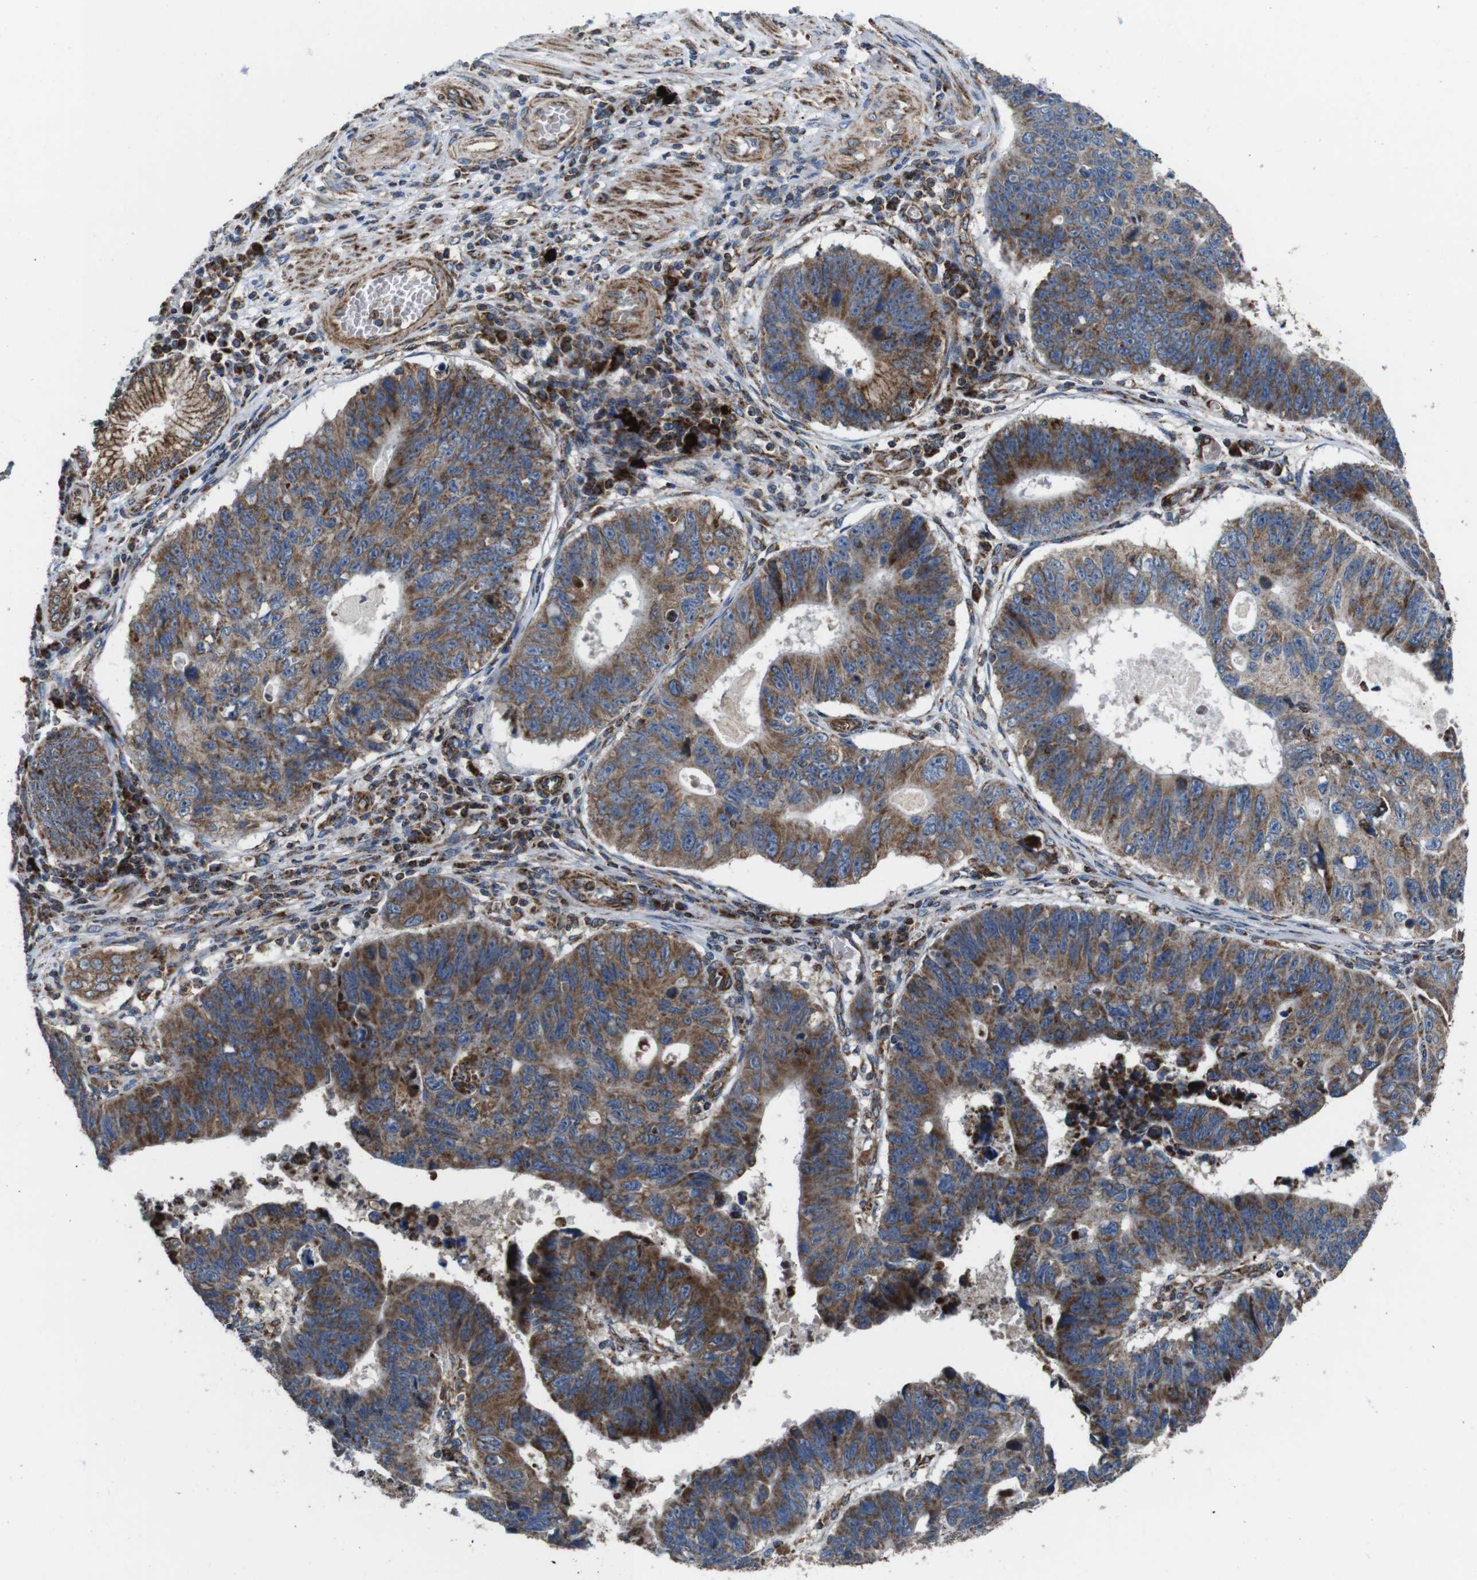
{"staining": {"intensity": "moderate", "quantity": ">75%", "location": "cytoplasmic/membranous"}, "tissue": "stomach cancer", "cell_type": "Tumor cells", "image_type": "cancer", "snomed": [{"axis": "morphology", "description": "Adenocarcinoma, NOS"}, {"axis": "topography", "description": "Stomach"}], "caption": "Human stomach cancer stained with a brown dye shows moderate cytoplasmic/membranous positive positivity in approximately >75% of tumor cells.", "gene": "HK1", "patient": {"sex": "male", "age": 59}}